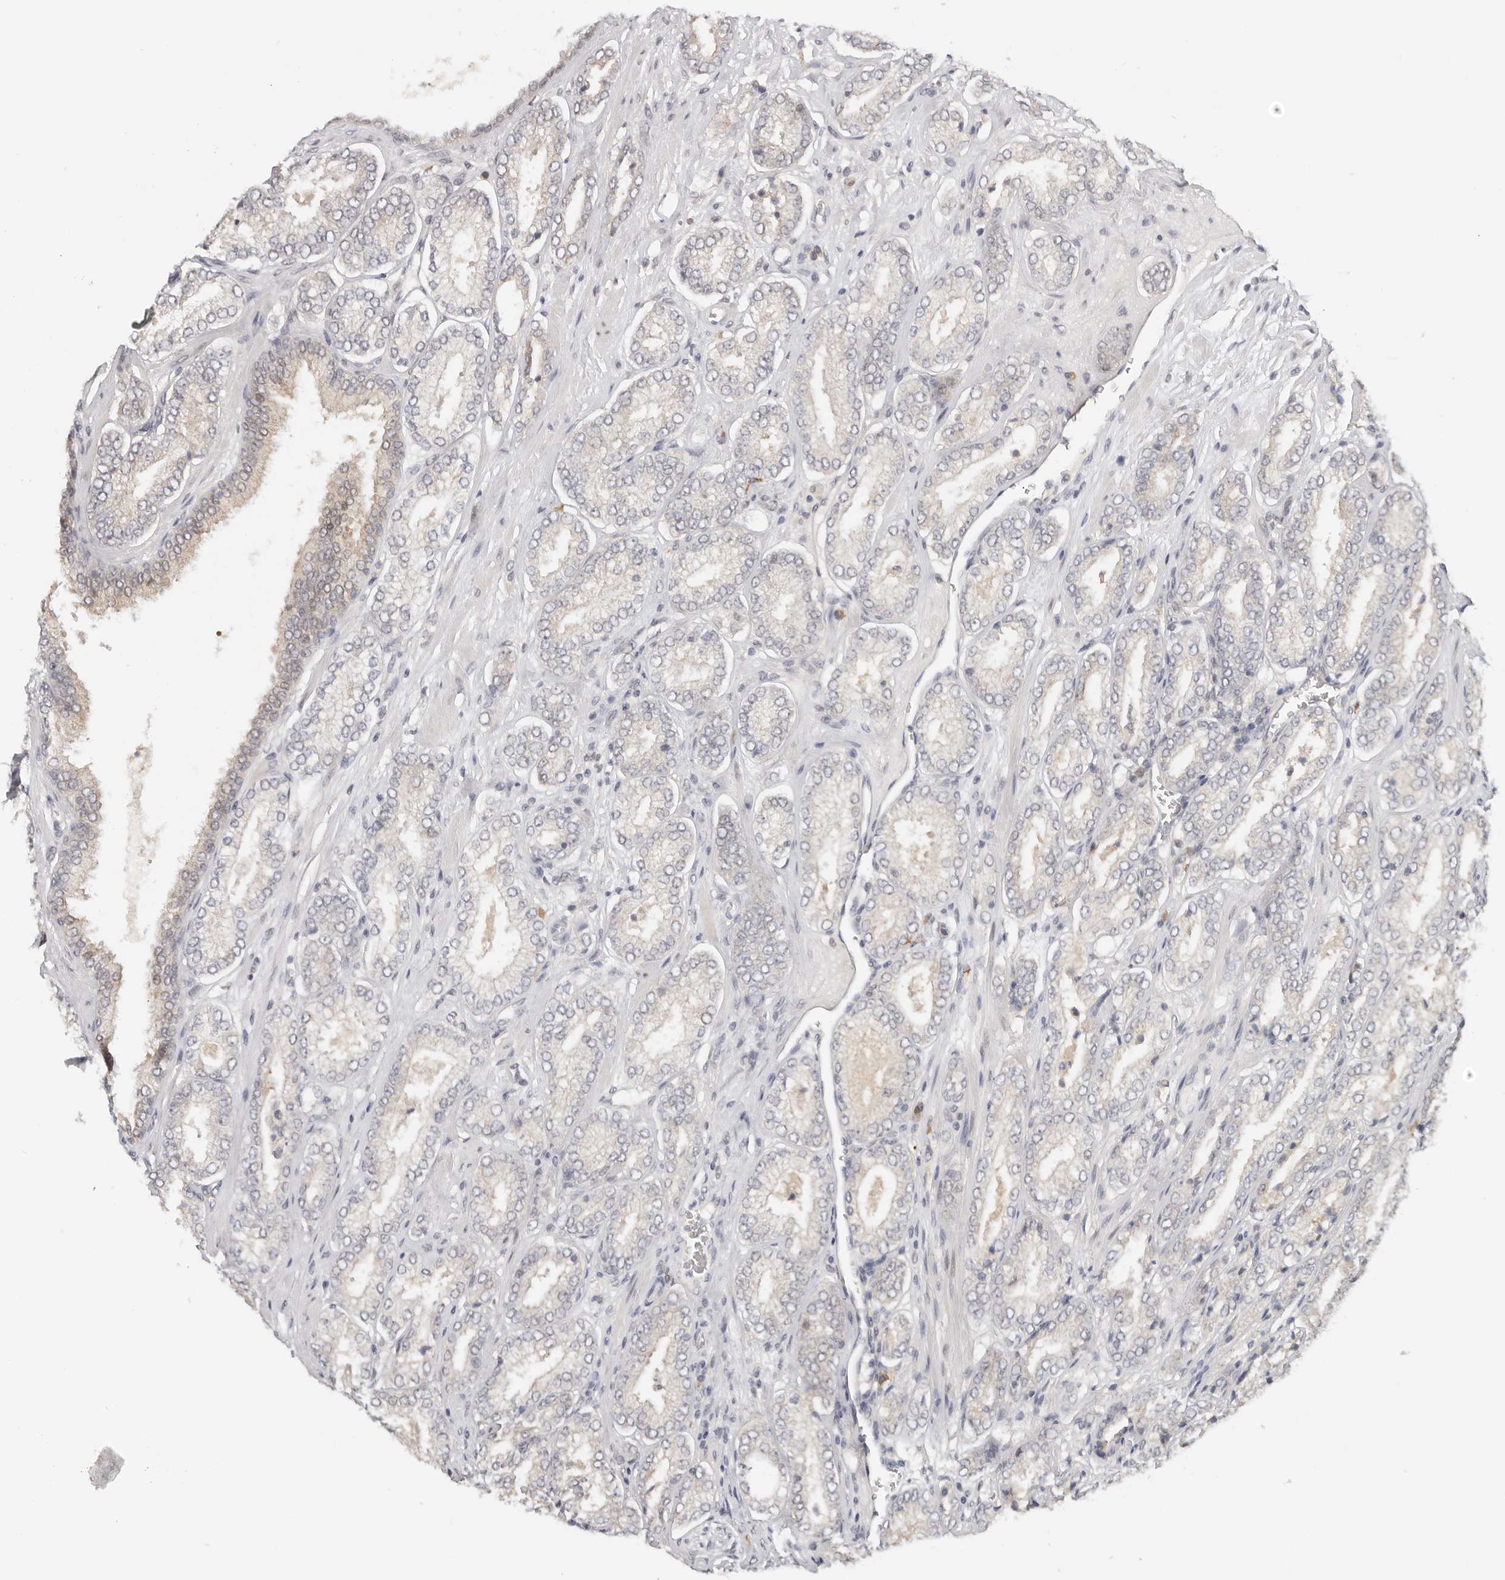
{"staining": {"intensity": "negative", "quantity": "none", "location": "none"}, "tissue": "prostate cancer", "cell_type": "Tumor cells", "image_type": "cancer", "snomed": [{"axis": "morphology", "description": "Adenocarcinoma, Low grade"}, {"axis": "topography", "description": "Prostate"}], "caption": "Immunohistochemistry (IHC) histopathology image of human prostate low-grade adenocarcinoma stained for a protein (brown), which displays no positivity in tumor cells.", "gene": "LARP7", "patient": {"sex": "male", "age": 62}}